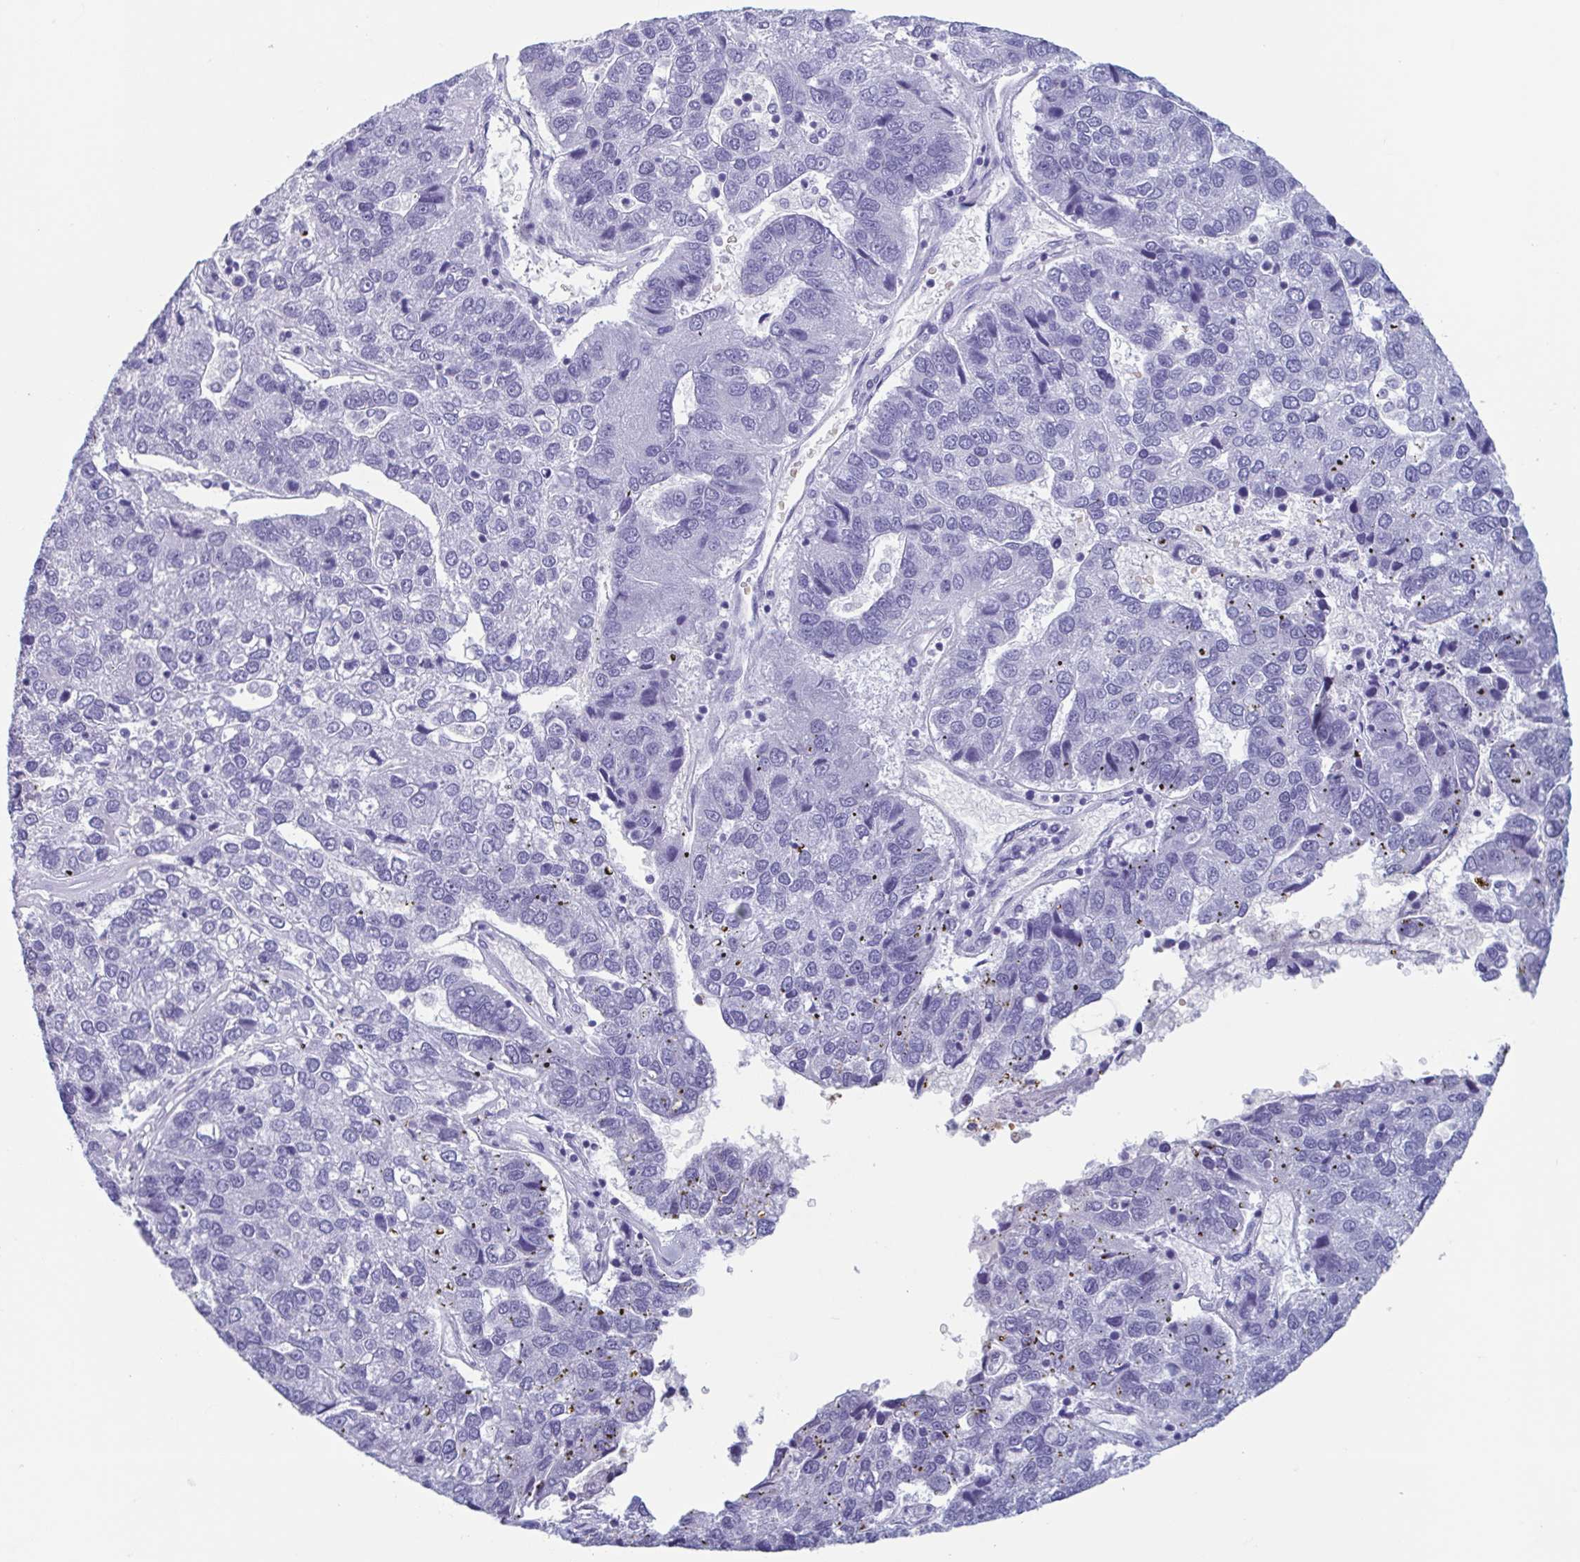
{"staining": {"intensity": "negative", "quantity": "none", "location": "none"}, "tissue": "pancreatic cancer", "cell_type": "Tumor cells", "image_type": "cancer", "snomed": [{"axis": "morphology", "description": "Adenocarcinoma, NOS"}, {"axis": "topography", "description": "Pancreas"}], "caption": "Immunohistochemistry (IHC) histopathology image of pancreatic adenocarcinoma stained for a protein (brown), which displays no expression in tumor cells.", "gene": "MORC4", "patient": {"sex": "female", "age": 61}}